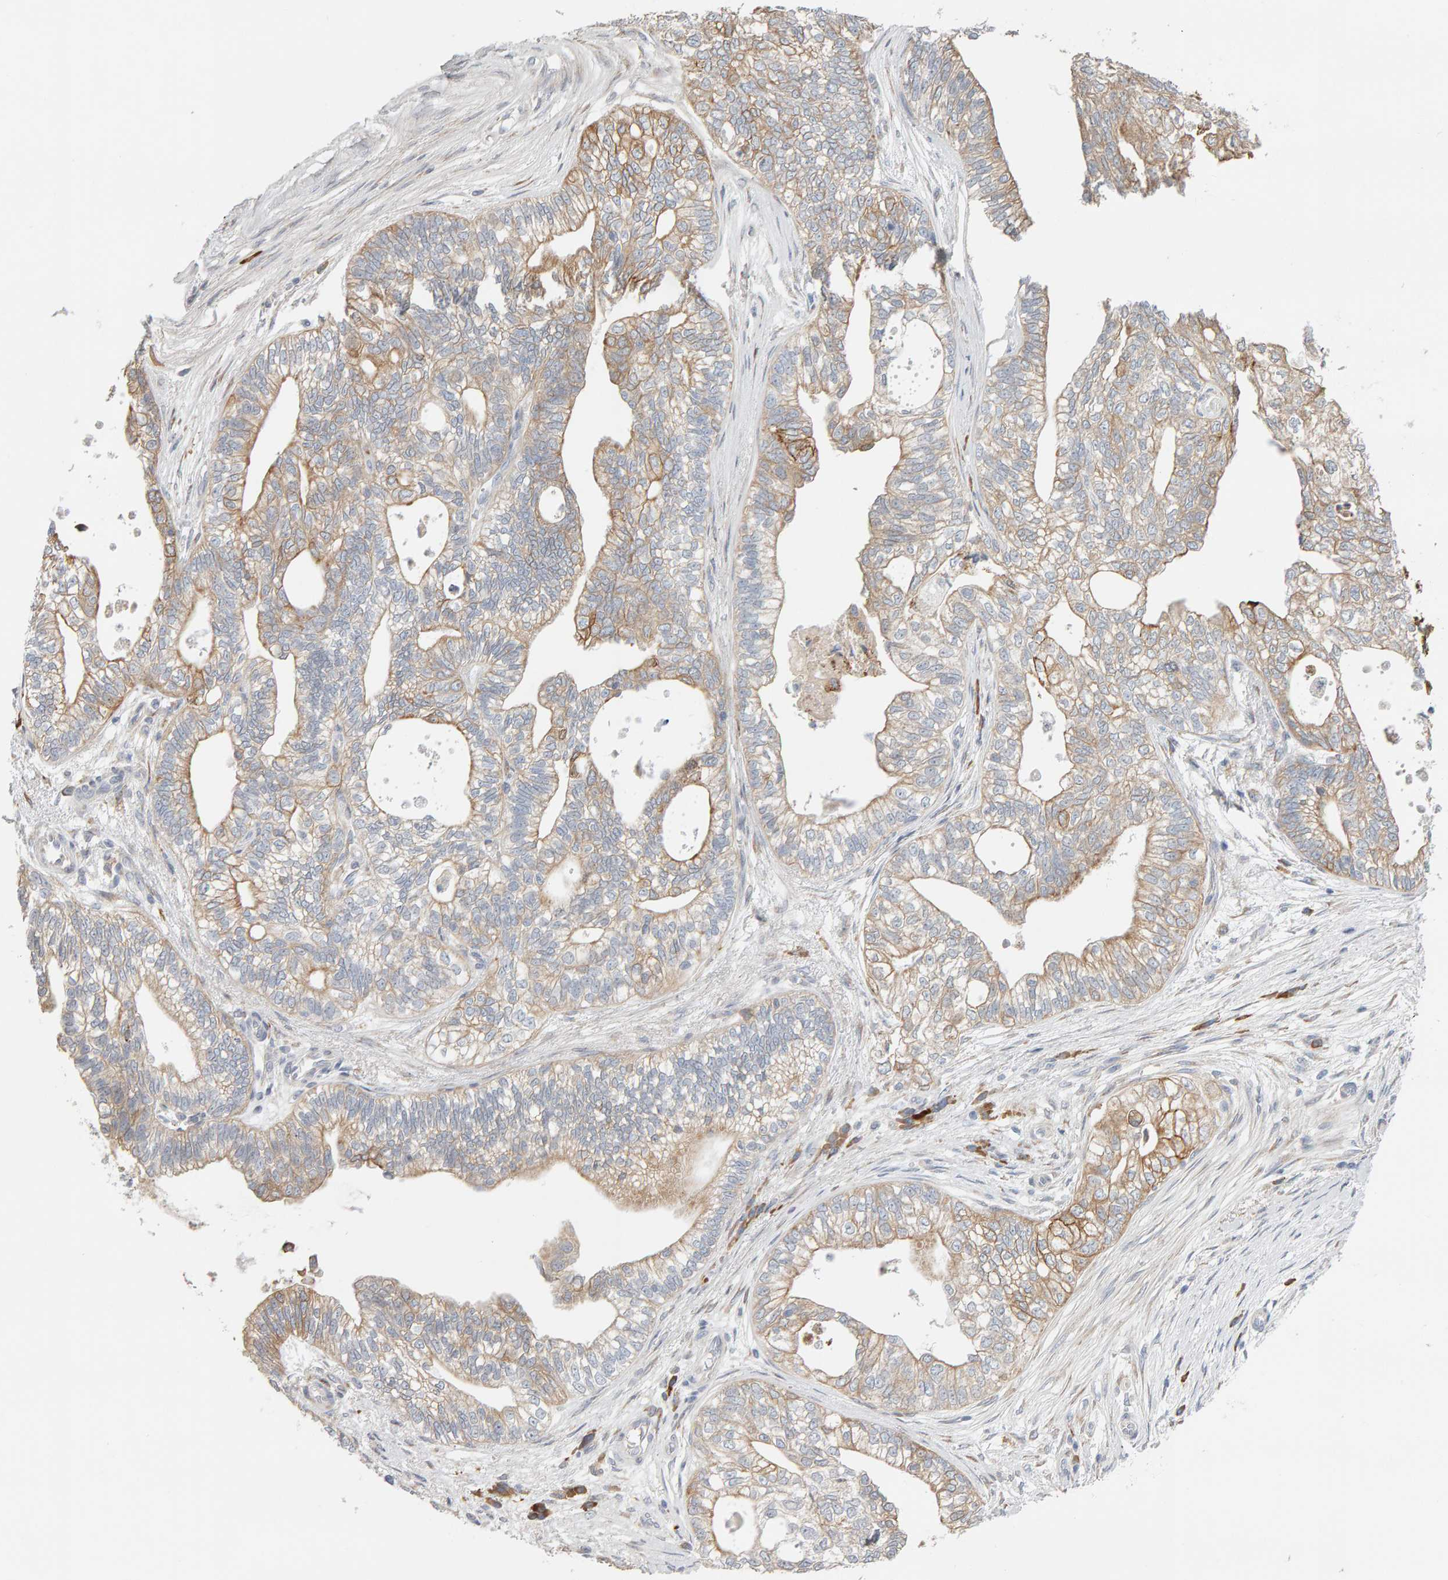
{"staining": {"intensity": "moderate", "quantity": ">75%", "location": "cytoplasmic/membranous"}, "tissue": "pancreatic cancer", "cell_type": "Tumor cells", "image_type": "cancer", "snomed": [{"axis": "morphology", "description": "Adenocarcinoma, NOS"}, {"axis": "topography", "description": "Pancreas"}], "caption": "Immunohistochemical staining of human adenocarcinoma (pancreatic) shows medium levels of moderate cytoplasmic/membranous expression in approximately >75% of tumor cells.", "gene": "ENGASE", "patient": {"sex": "male", "age": 72}}